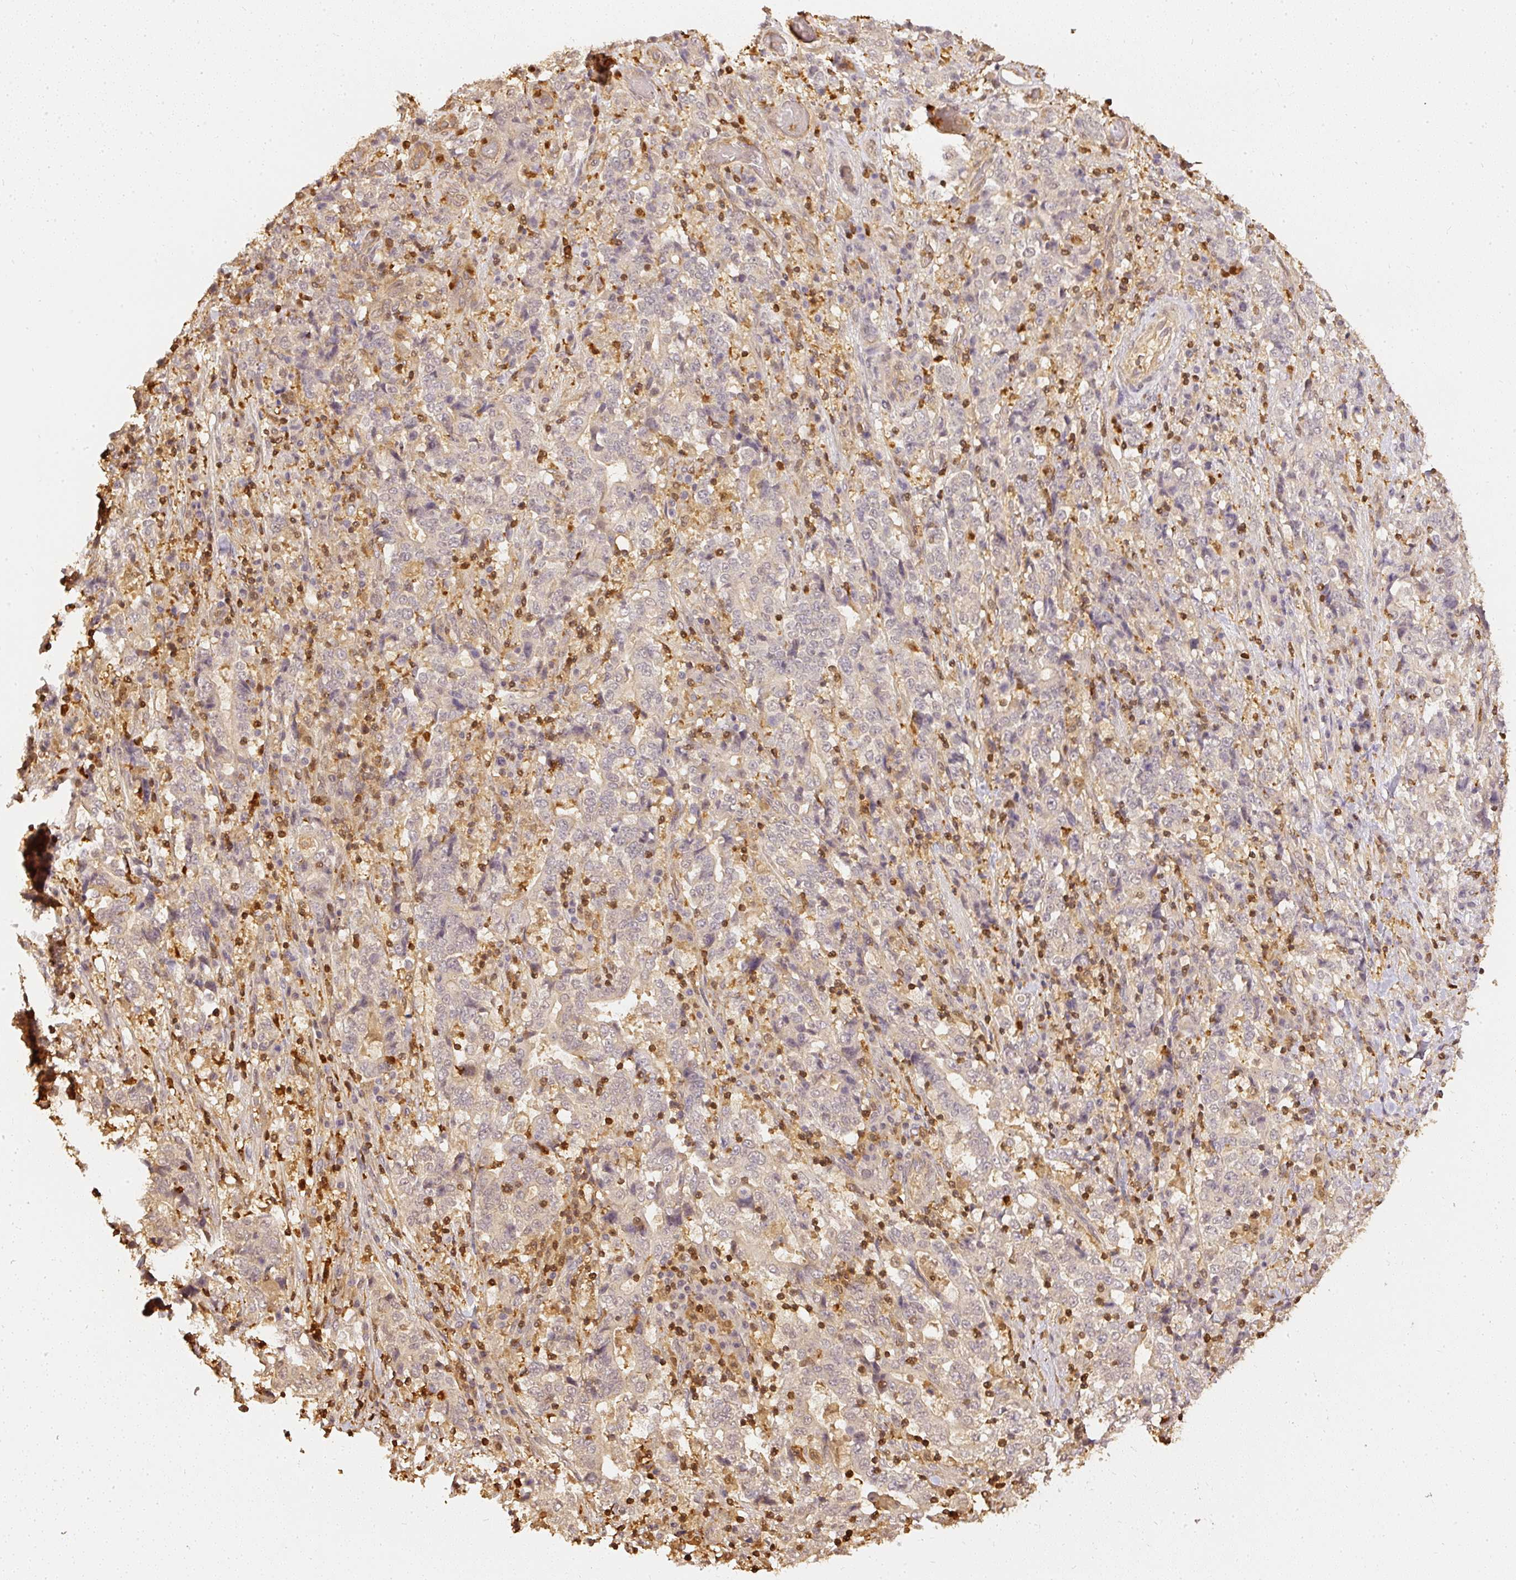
{"staining": {"intensity": "negative", "quantity": "none", "location": "none"}, "tissue": "stomach cancer", "cell_type": "Tumor cells", "image_type": "cancer", "snomed": [{"axis": "morphology", "description": "Normal tissue, NOS"}, {"axis": "morphology", "description": "Adenocarcinoma, NOS"}, {"axis": "topography", "description": "Stomach, upper"}, {"axis": "topography", "description": "Stomach"}], "caption": "The micrograph reveals no staining of tumor cells in stomach adenocarcinoma.", "gene": "PFN1", "patient": {"sex": "male", "age": 59}}